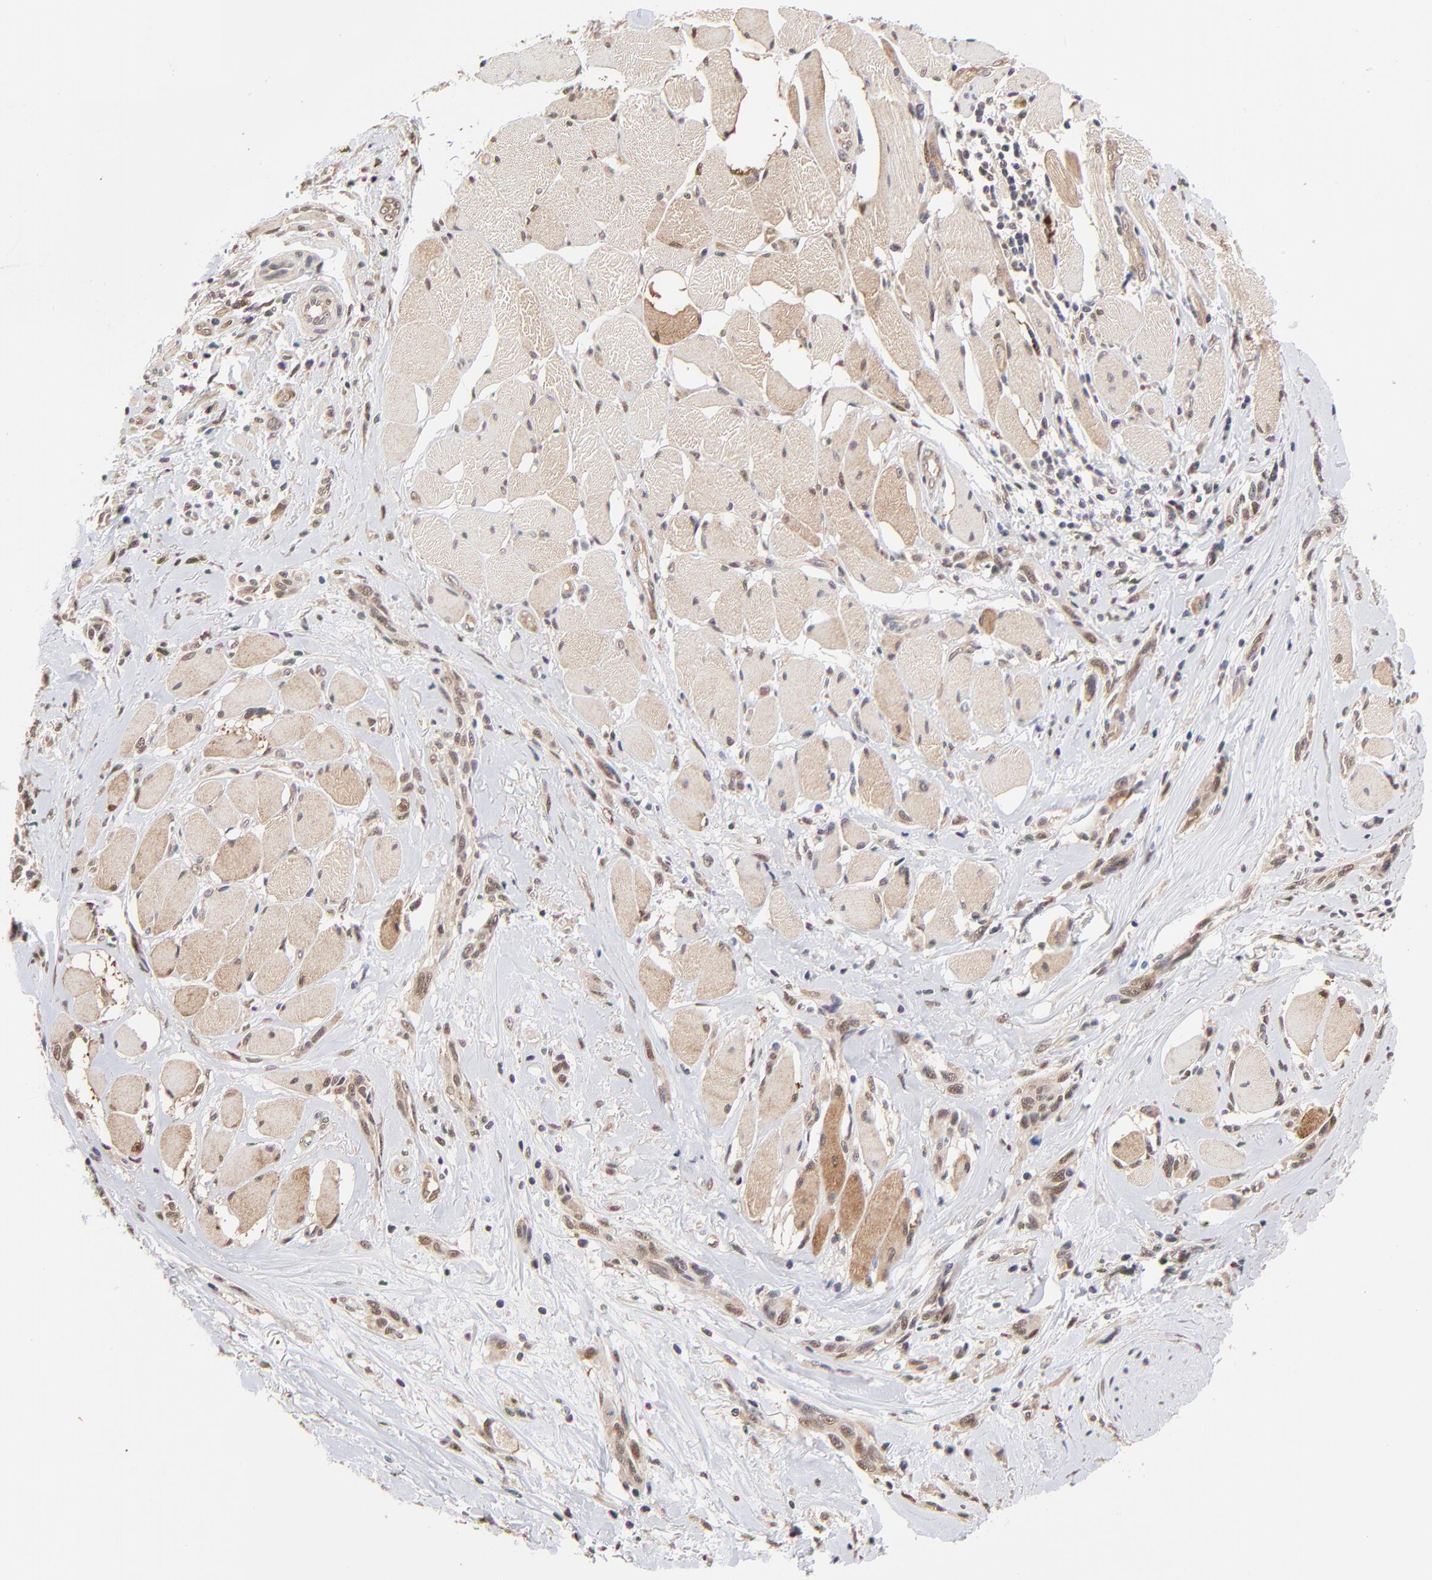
{"staining": {"intensity": "moderate", "quantity": ">75%", "location": "nuclear"}, "tissue": "melanoma", "cell_type": "Tumor cells", "image_type": "cancer", "snomed": [{"axis": "morphology", "description": "Malignant melanoma, NOS"}, {"axis": "topography", "description": "Skin"}], "caption": "A photomicrograph of human melanoma stained for a protein demonstrates moderate nuclear brown staining in tumor cells.", "gene": "PSMC4", "patient": {"sex": "male", "age": 91}}